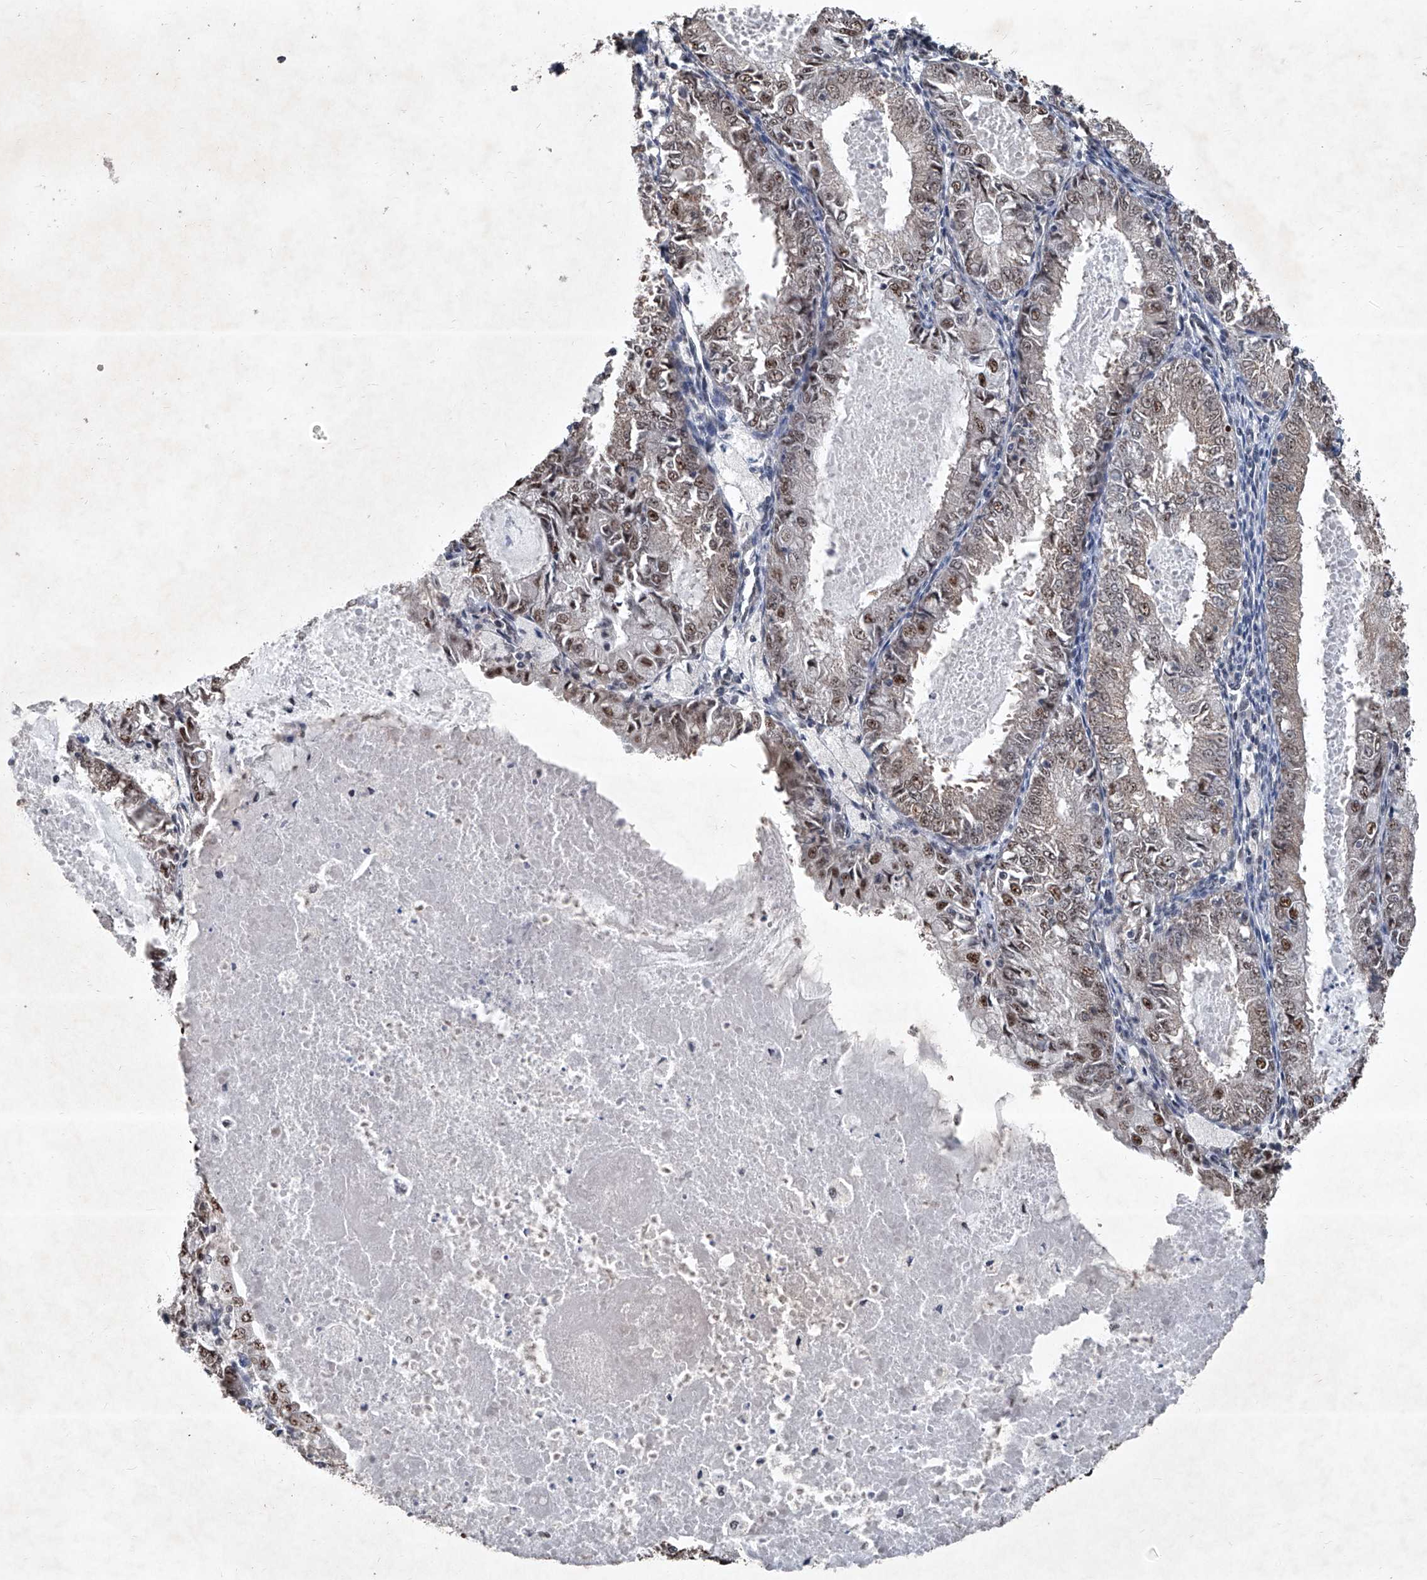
{"staining": {"intensity": "moderate", "quantity": "25%-75%", "location": "nuclear"}, "tissue": "endometrial cancer", "cell_type": "Tumor cells", "image_type": "cancer", "snomed": [{"axis": "morphology", "description": "Adenocarcinoma, NOS"}, {"axis": "topography", "description": "Endometrium"}], "caption": "Tumor cells display moderate nuclear expression in about 25%-75% of cells in endometrial adenocarcinoma. (brown staining indicates protein expression, while blue staining denotes nuclei).", "gene": "DDX39B", "patient": {"sex": "female", "age": 57}}